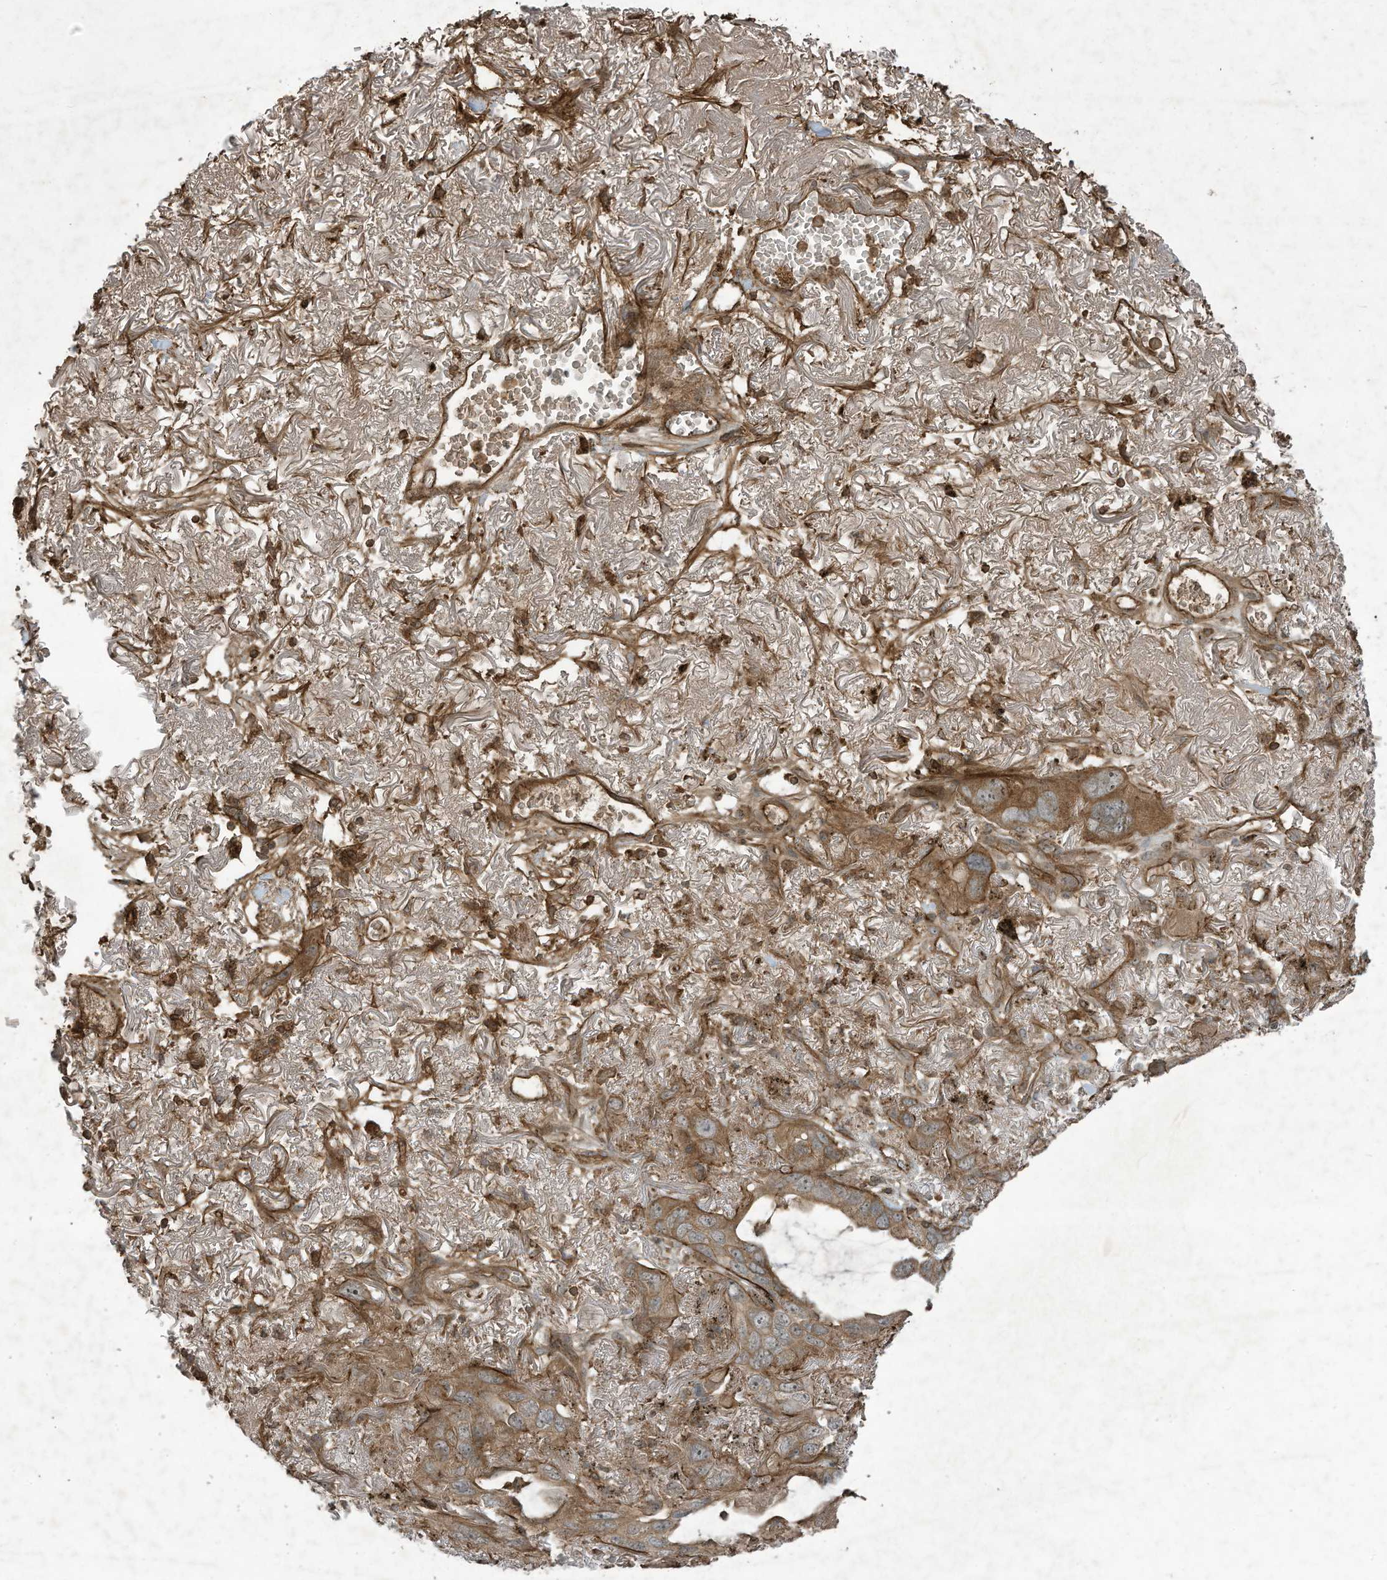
{"staining": {"intensity": "moderate", "quantity": ">75%", "location": "cytoplasmic/membranous"}, "tissue": "lung cancer", "cell_type": "Tumor cells", "image_type": "cancer", "snomed": [{"axis": "morphology", "description": "Squamous cell carcinoma, NOS"}, {"axis": "topography", "description": "Lung"}], "caption": "The image displays immunohistochemical staining of squamous cell carcinoma (lung). There is moderate cytoplasmic/membranous staining is identified in approximately >75% of tumor cells. (IHC, brightfield microscopy, high magnification).", "gene": "DDIT4", "patient": {"sex": "female", "age": 73}}